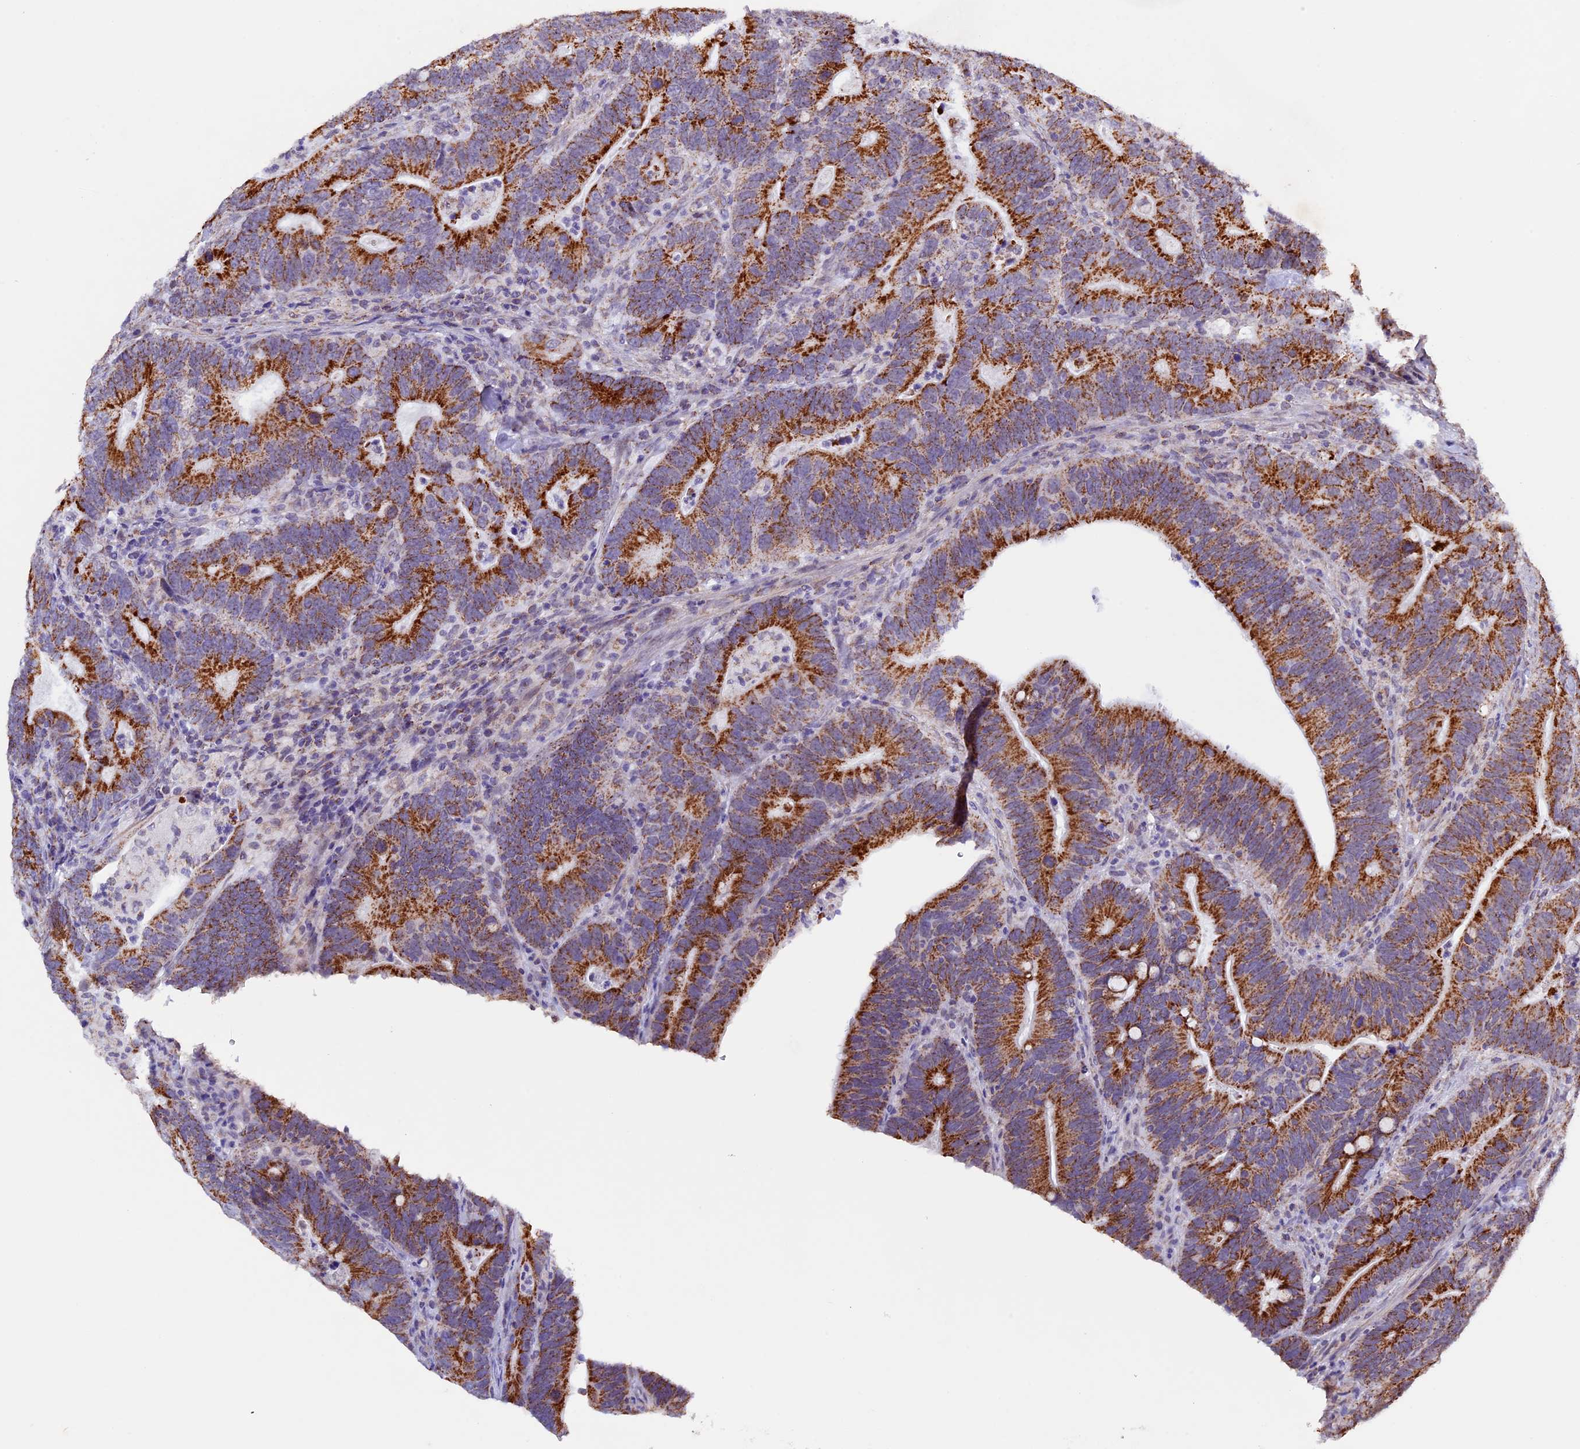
{"staining": {"intensity": "strong", "quantity": ">75%", "location": "cytoplasmic/membranous"}, "tissue": "colorectal cancer", "cell_type": "Tumor cells", "image_type": "cancer", "snomed": [{"axis": "morphology", "description": "Adenocarcinoma, NOS"}, {"axis": "topography", "description": "Colon"}], "caption": "Immunohistochemical staining of colorectal cancer (adenocarcinoma) reveals strong cytoplasmic/membranous protein staining in approximately >75% of tumor cells.", "gene": "TFAM", "patient": {"sex": "female", "age": 66}}